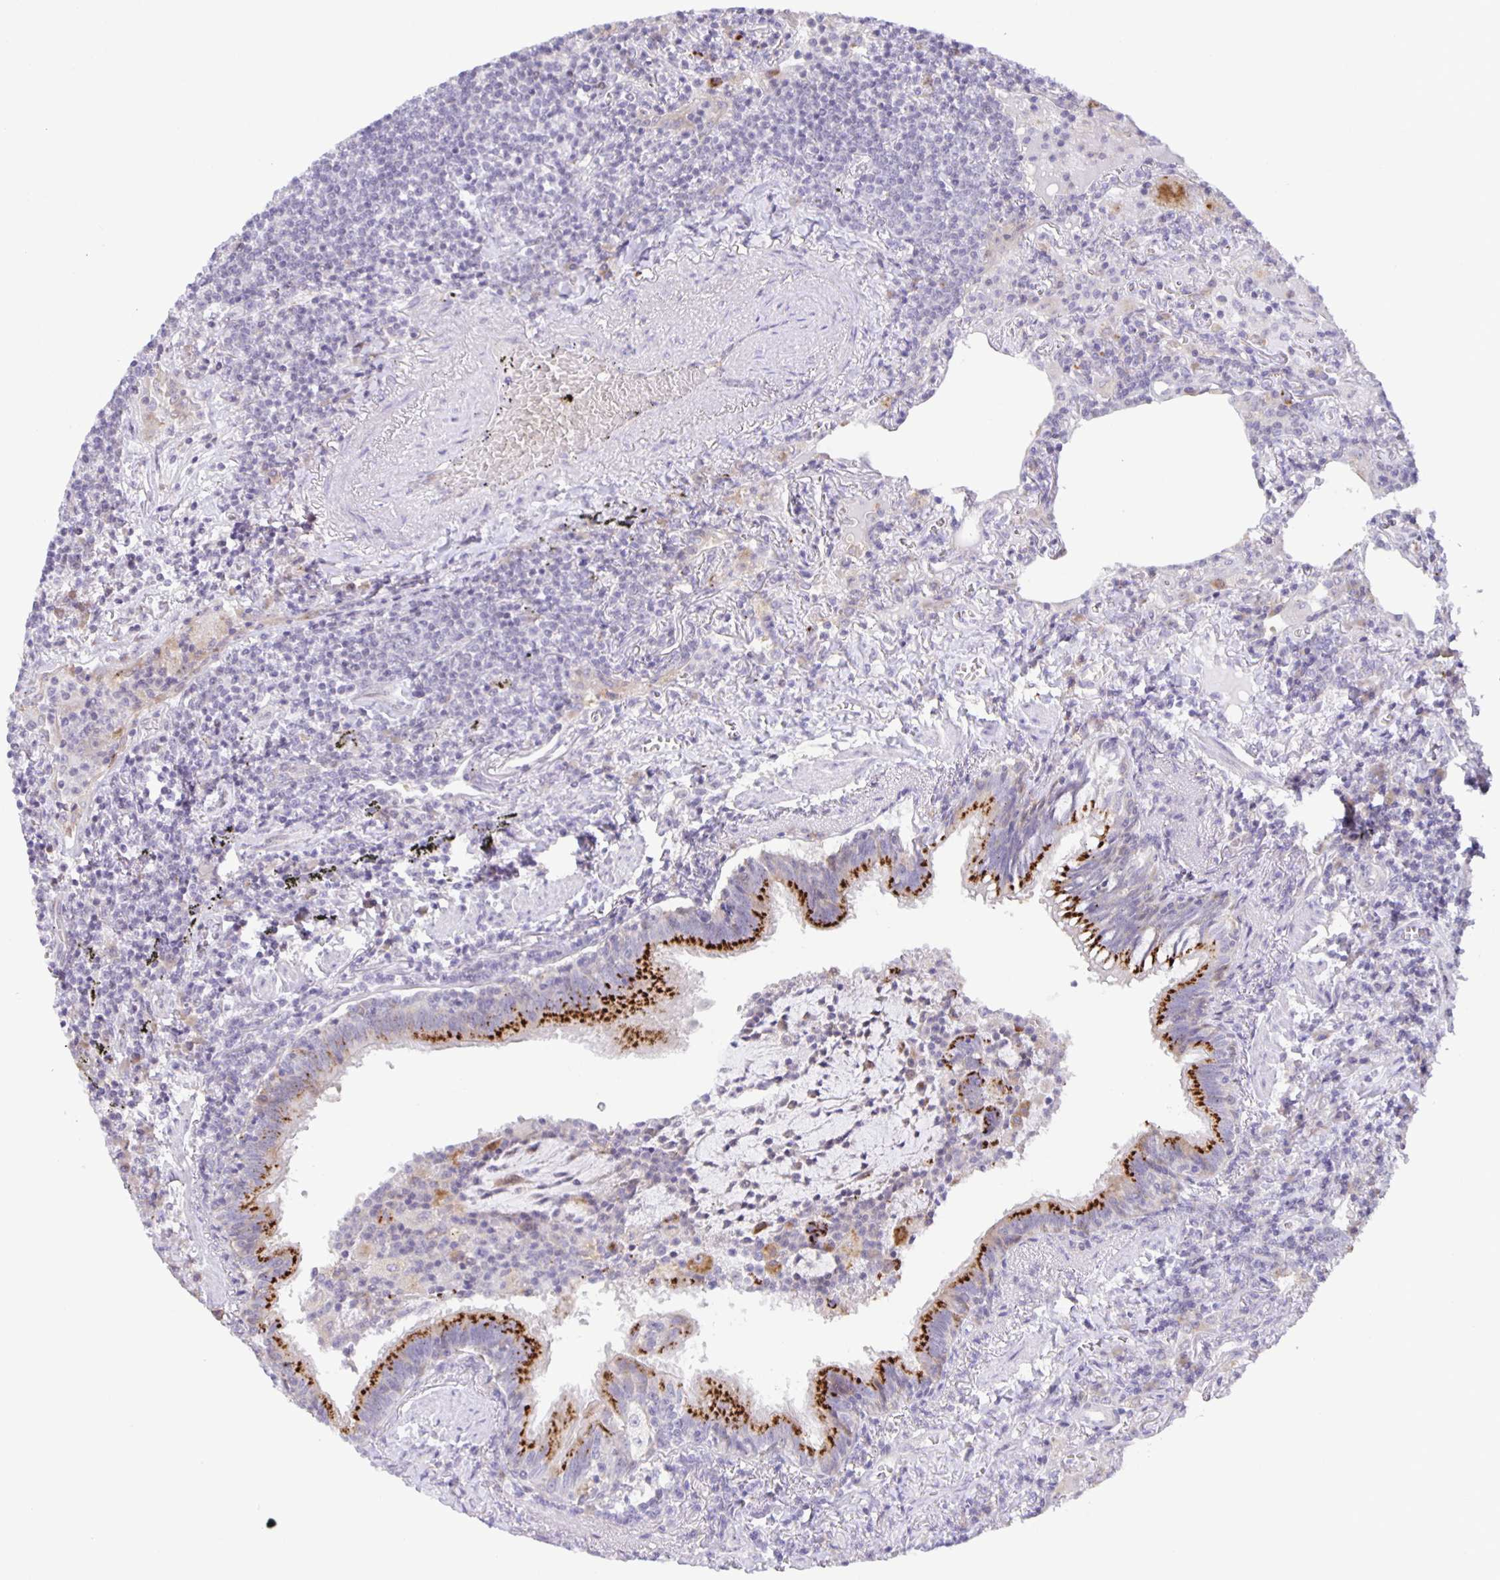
{"staining": {"intensity": "negative", "quantity": "none", "location": "none"}, "tissue": "lymphoma", "cell_type": "Tumor cells", "image_type": "cancer", "snomed": [{"axis": "morphology", "description": "Malignant lymphoma, non-Hodgkin's type, Low grade"}, {"axis": "topography", "description": "Lung"}], "caption": "There is no significant expression in tumor cells of malignant lymphoma, non-Hodgkin's type (low-grade).", "gene": "MAPK12", "patient": {"sex": "female", "age": 71}}